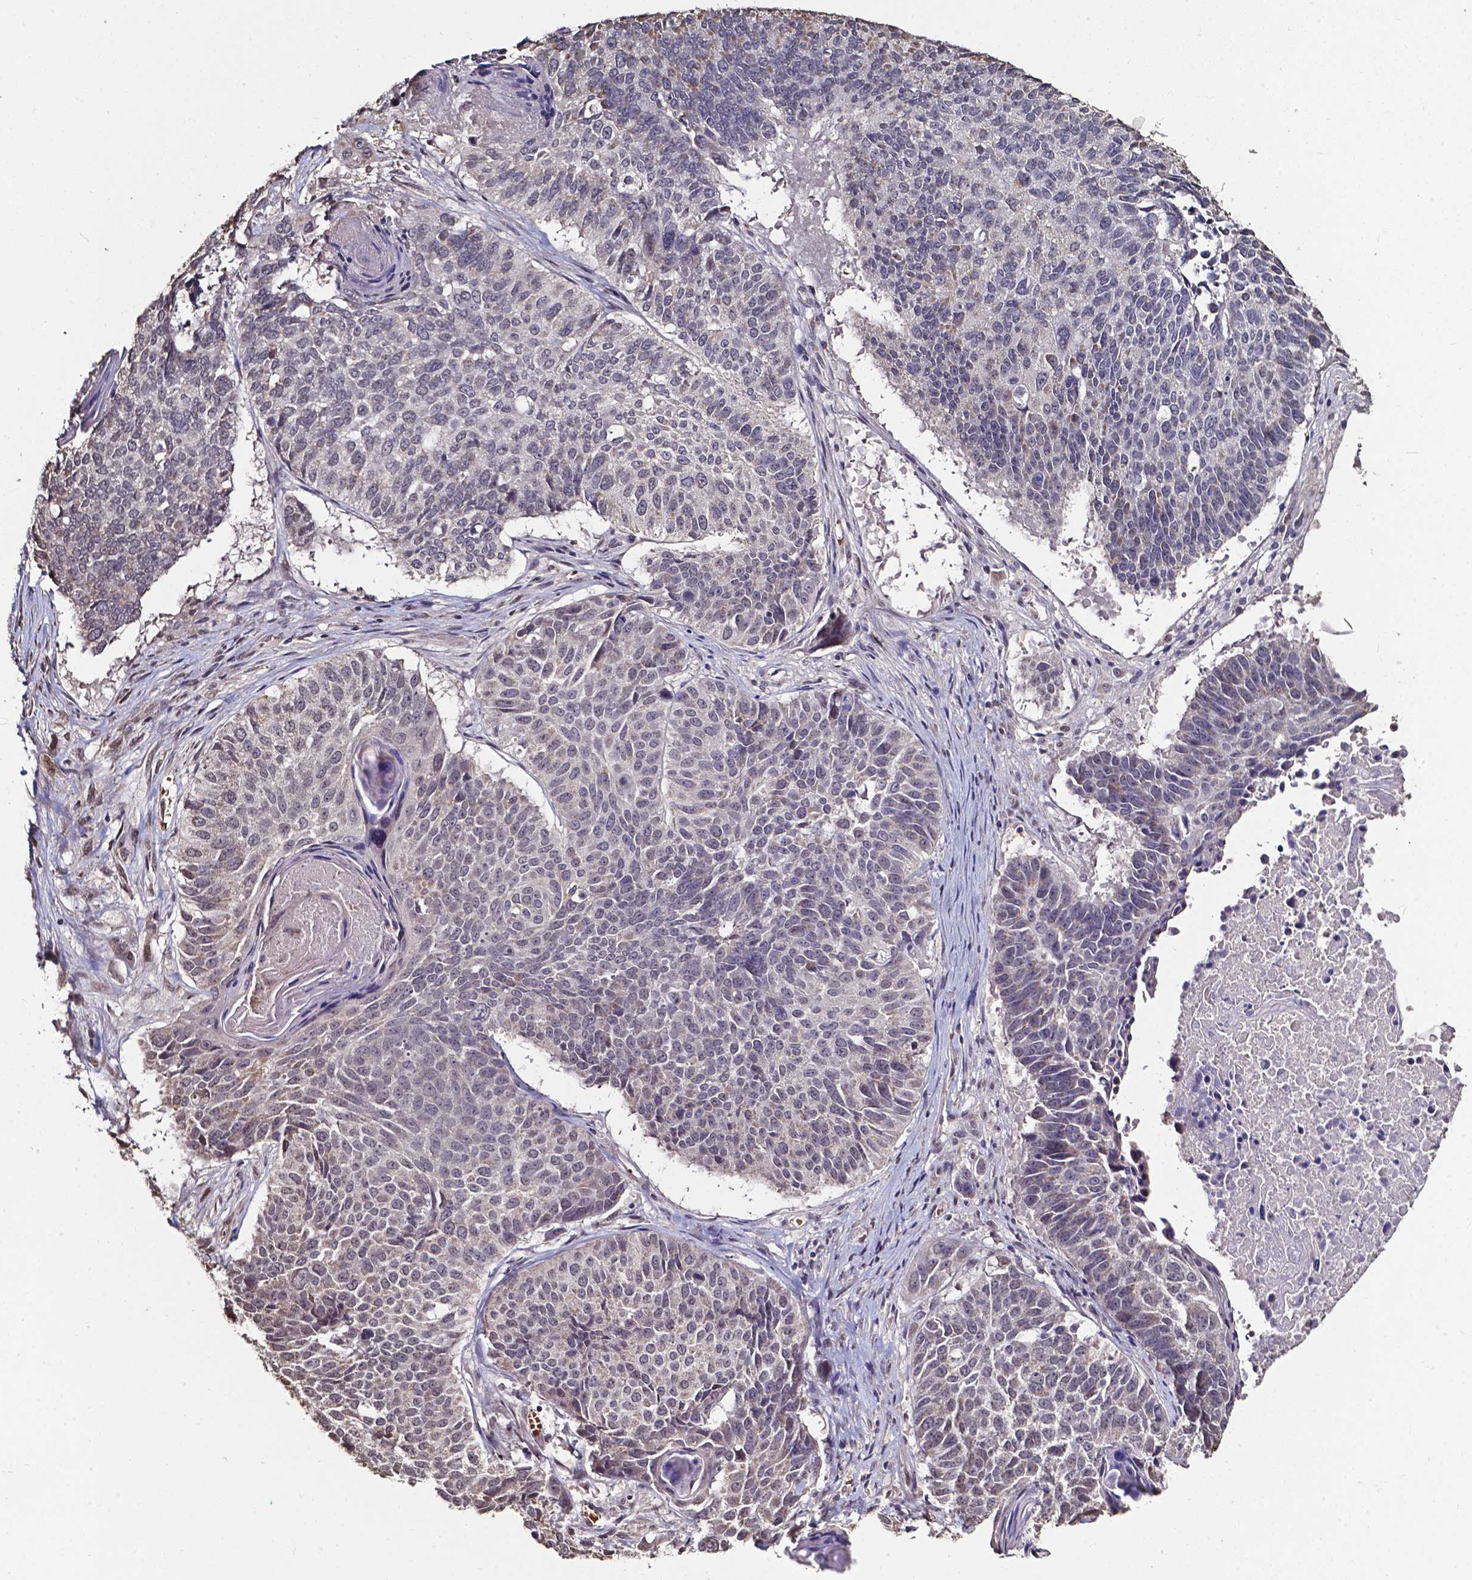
{"staining": {"intensity": "negative", "quantity": "none", "location": "none"}, "tissue": "lung cancer", "cell_type": "Tumor cells", "image_type": "cancer", "snomed": [{"axis": "morphology", "description": "Squamous cell carcinoma, NOS"}, {"axis": "topography", "description": "Lung"}], "caption": "Photomicrograph shows no significant protein positivity in tumor cells of lung cancer. Brightfield microscopy of immunohistochemistry stained with DAB (3,3'-diaminobenzidine) (brown) and hematoxylin (blue), captured at high magnification.", "gene": "GLRA2", "patient": {"sex": "male", "age": 73}}